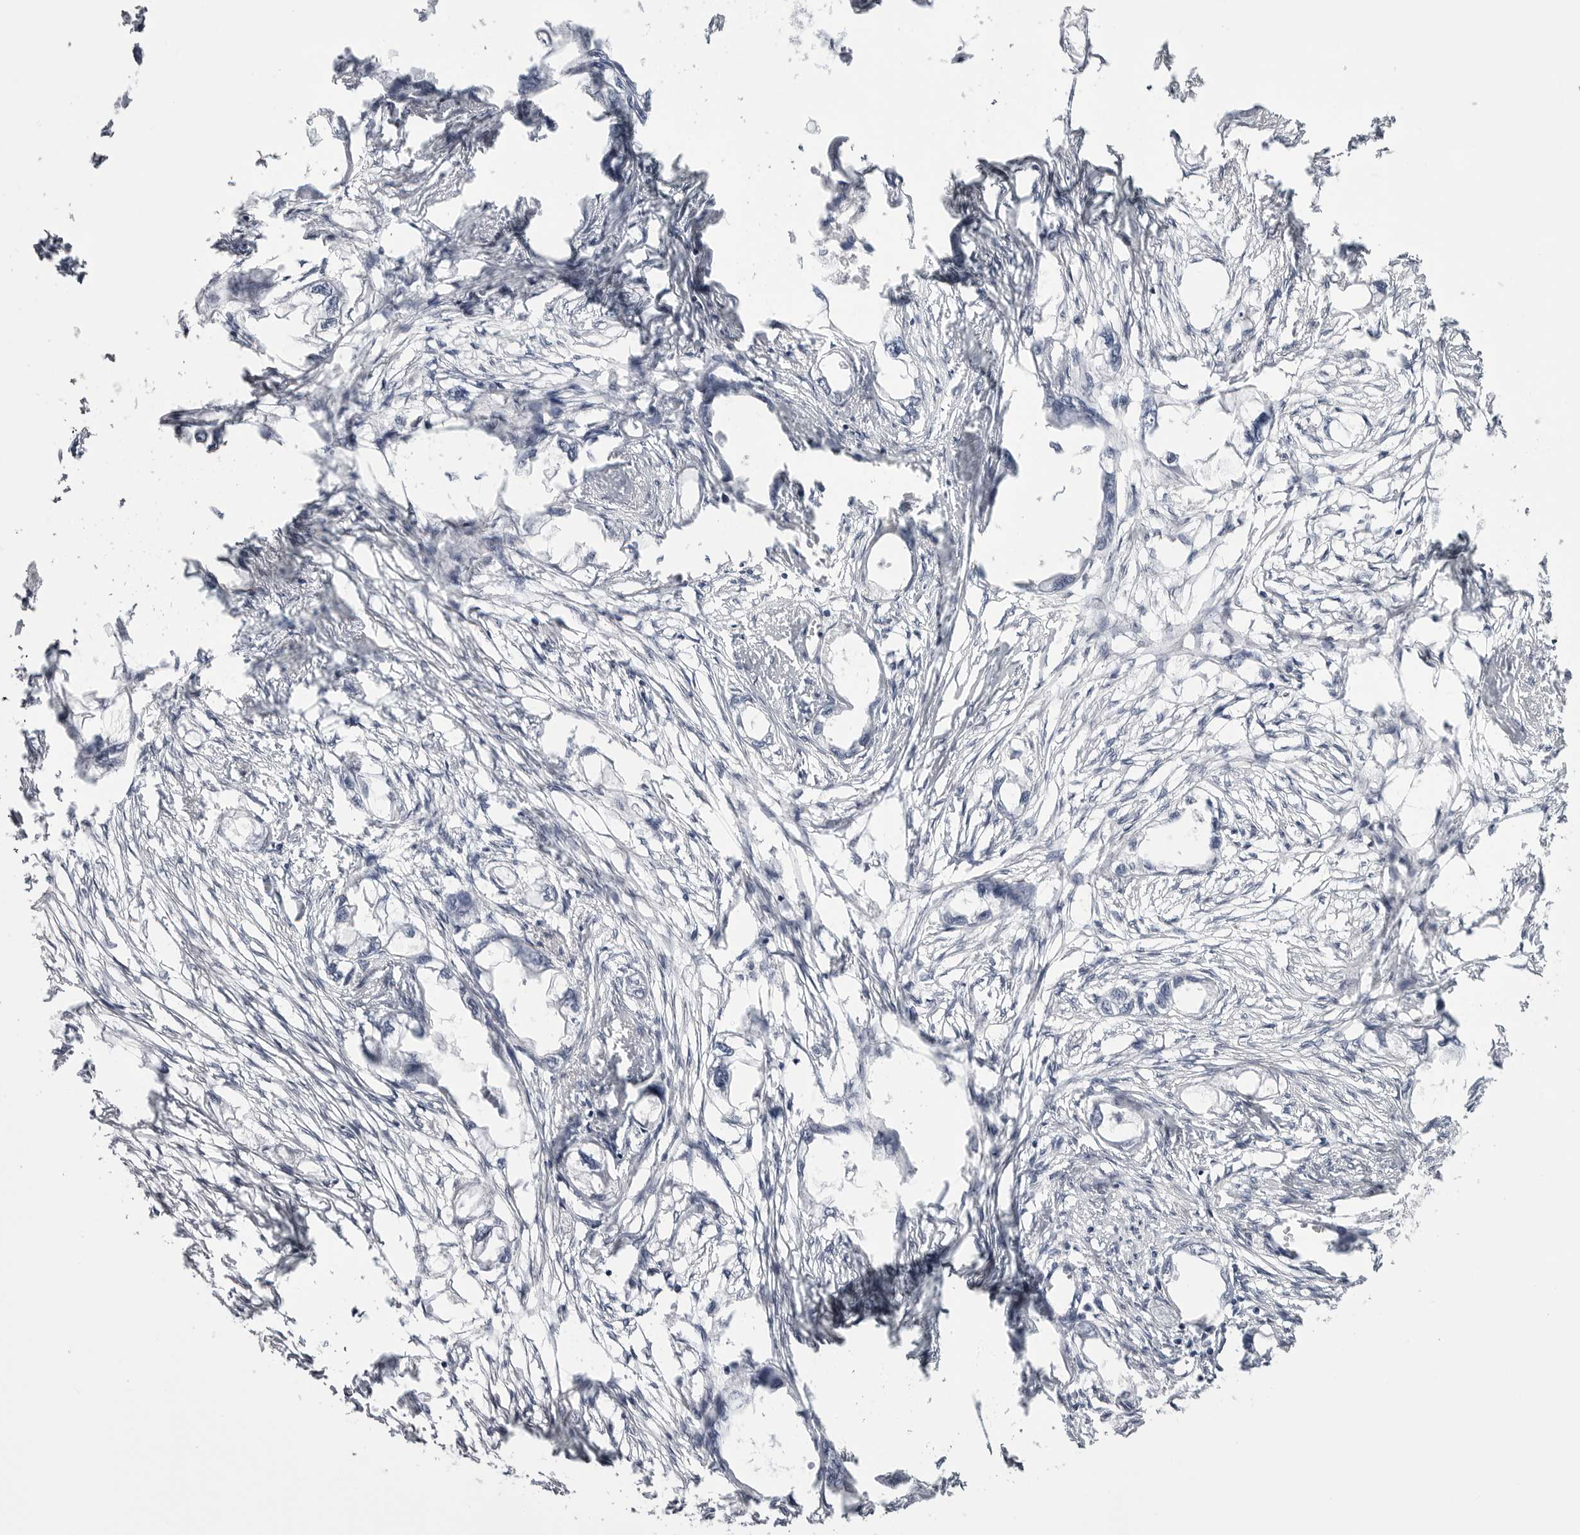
{"staining": {"intensity": "negative", "quantity": "none", "location": "none"}, "tissue": "endometrial cancer", "cell_type": "Tumor cells", "image_type": "cancer", "snomed": [{"axis": "morphology", "description": "Adenocarcinoma, NOS"}, {"axis": "morphology", "description": "Adenocarcinoma, metastatic, NOS"}, {"axis": "topography", "description": "Adipose tissue"}, {"axis": "topography", "description": "Endometrium"}], "caption": "This is a micrograph of immunohistochemistry staining of endometrial adenocarcinoma, which shows no staining in tumor cells.", "gene": "STAP2", "patient": {"sex": "female", "age": 67}}